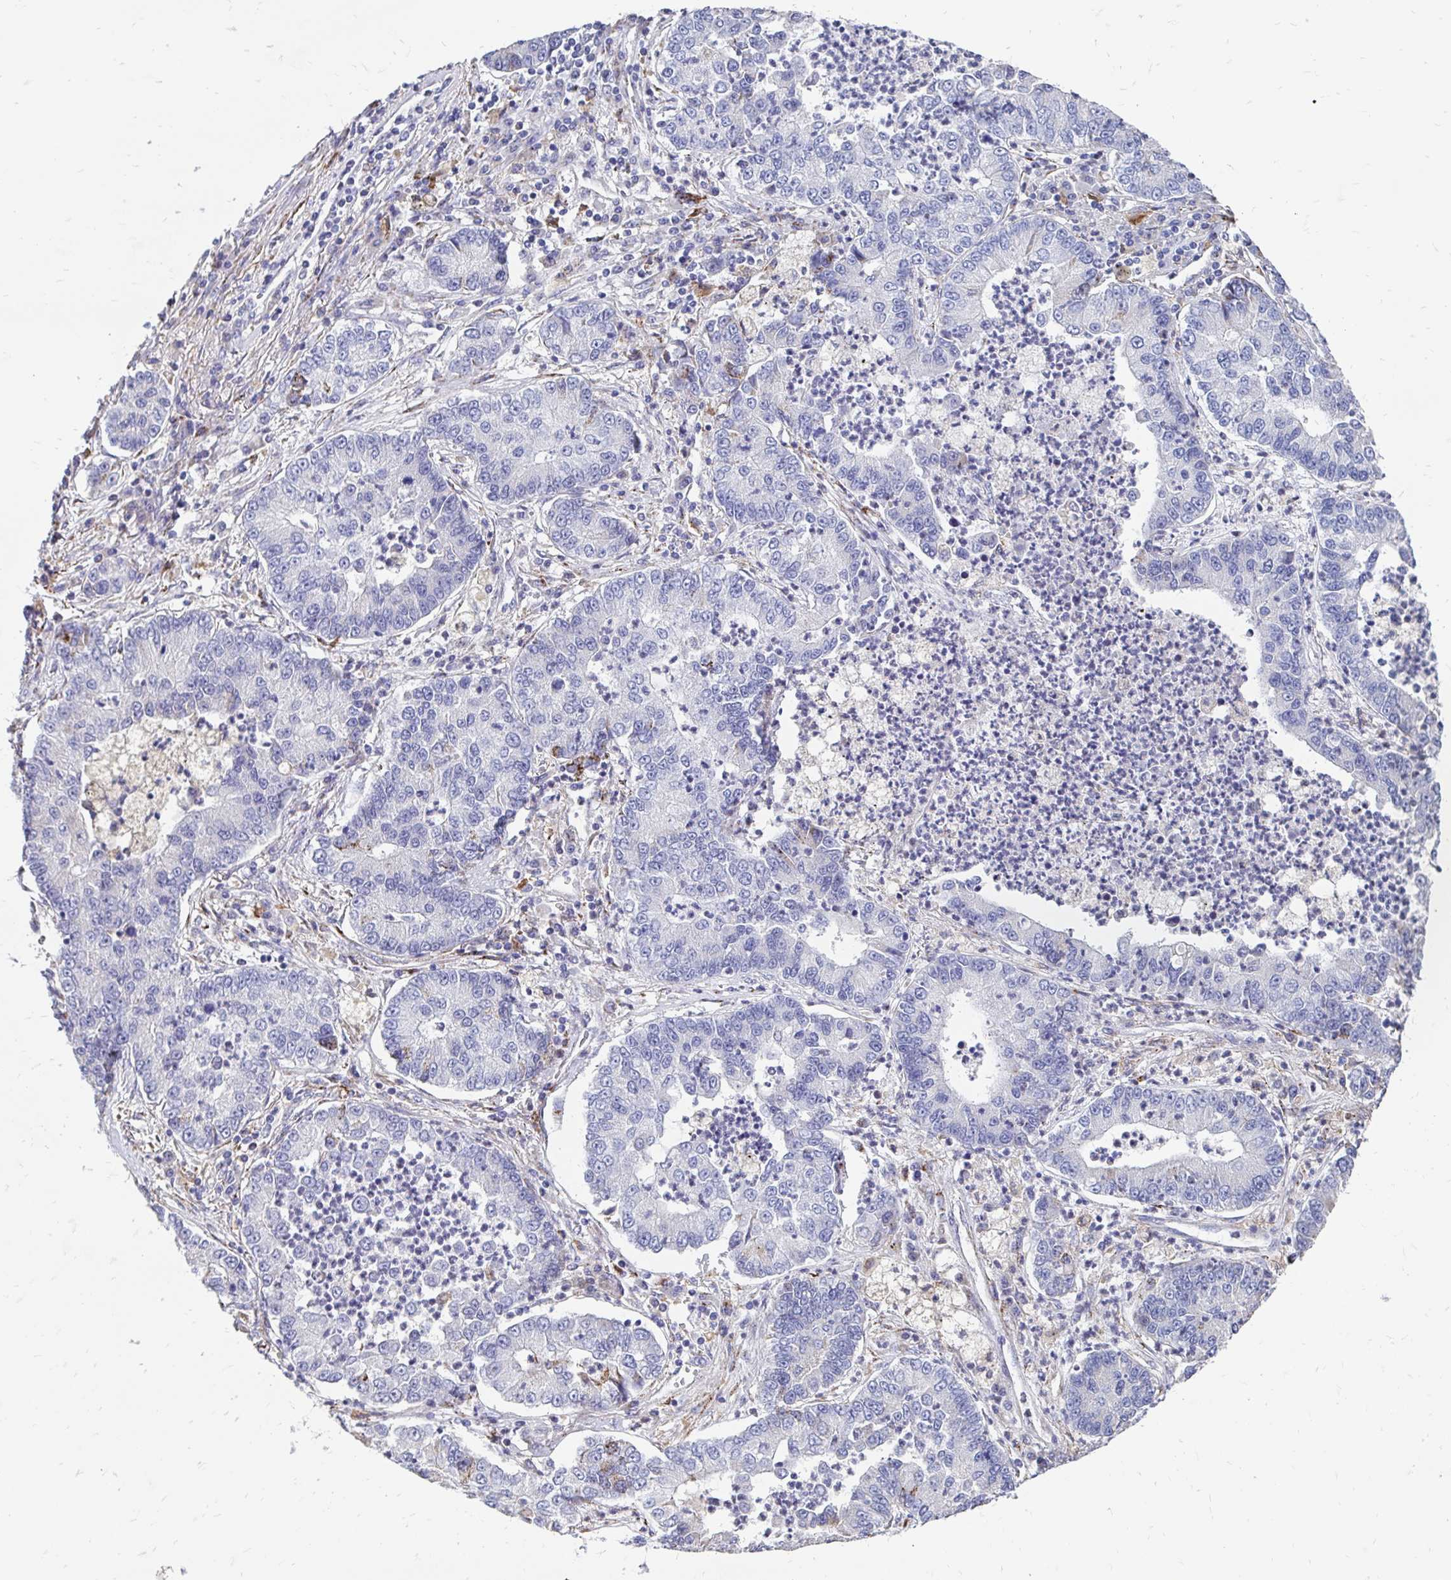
{"staining": {"intensity": "negative", "quantity": "none", "location": "none"}, "tissue": "lung cancer", "cell_type": "Tumor cells", "image_type": "cancer", "snomed": [{"axis": "morphology", "description": "Adenocarcinoma, NOS"}, {"axis": "topography", "description": "Lung"}], "caption": "A photomicrograph of lung adenocarcinoma stained for a protein exhibits no brown staining in tumor cells. The staining was performed using DAB to visualize the protein expression in brown, while the nuclei were stained in blue with hematoxylin (Magnification: 20x).", "gene": "CDKL1", "patient": {"sex": "female", "age": 57}}